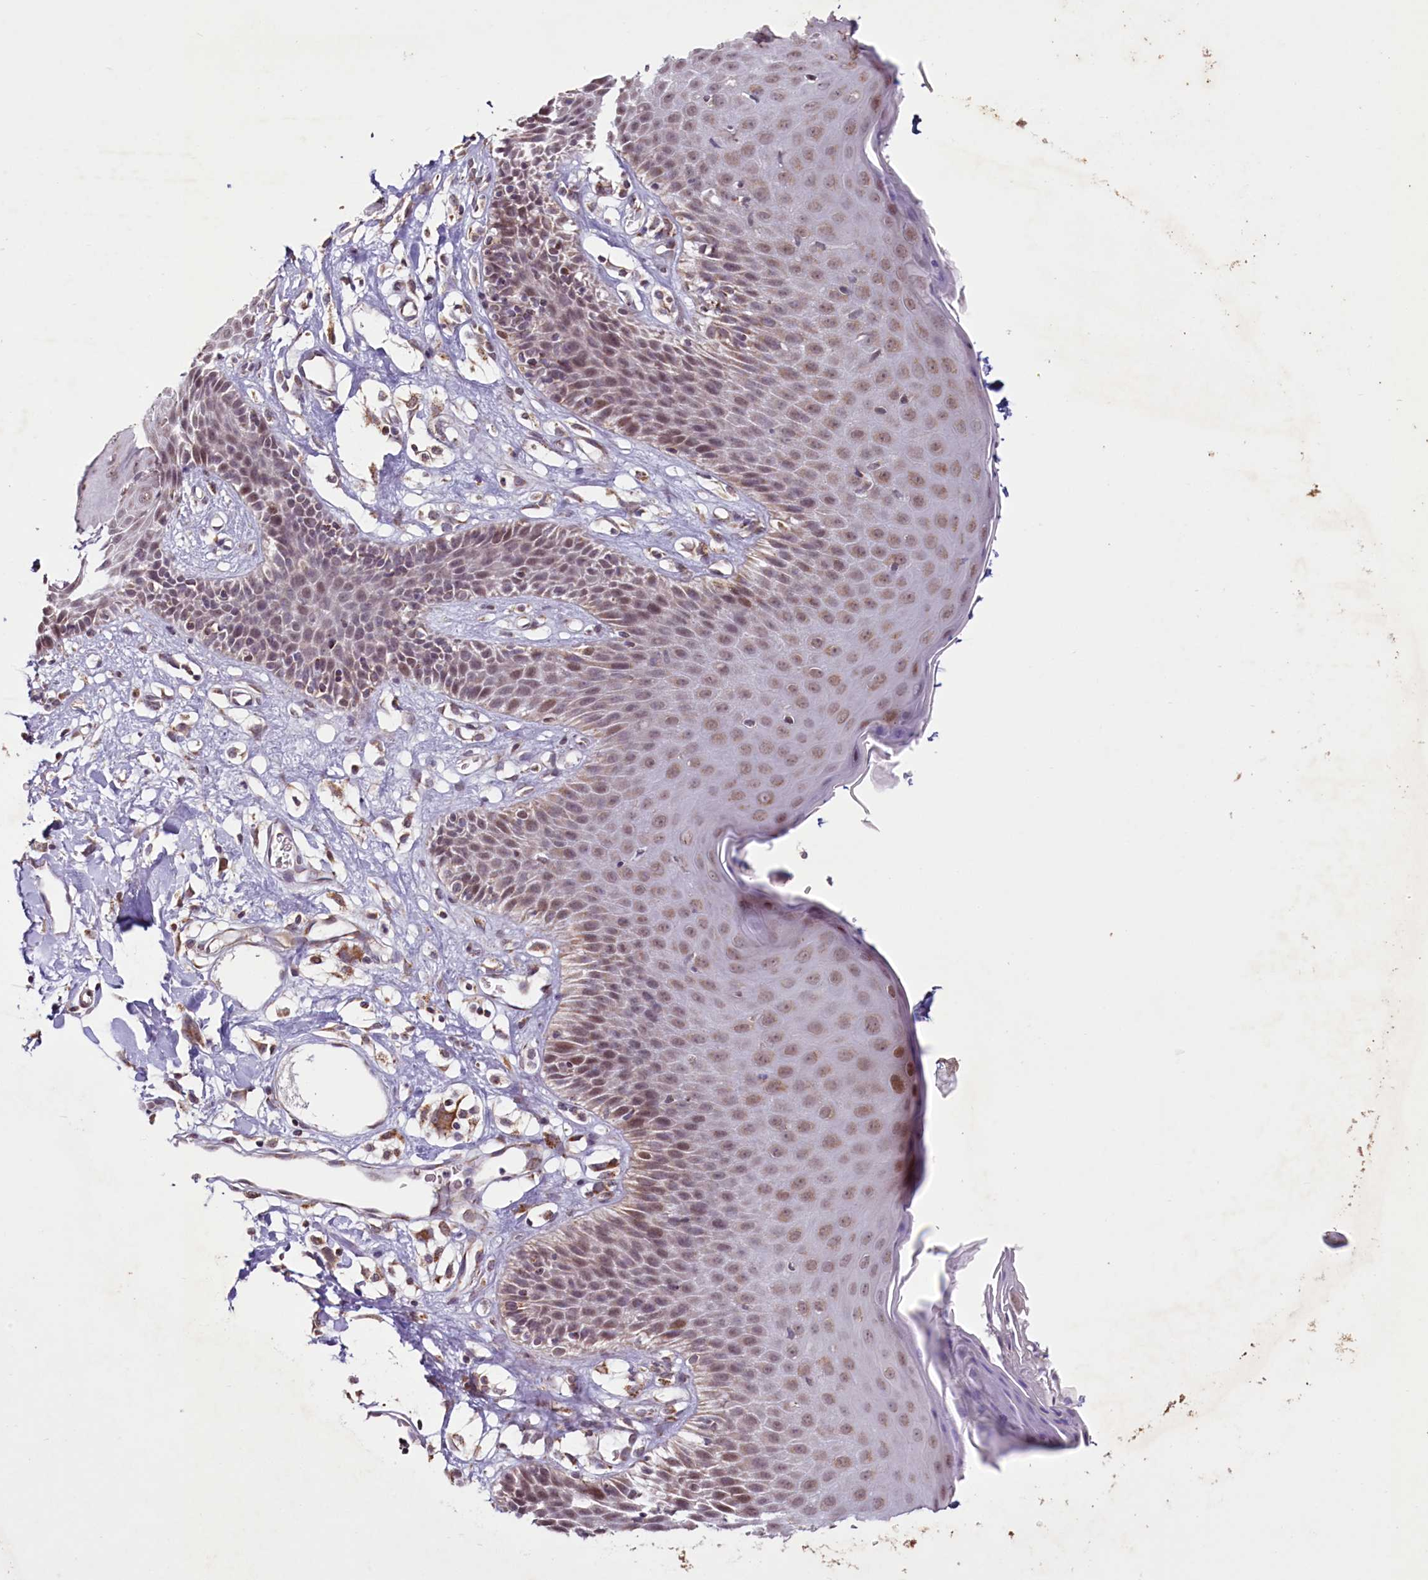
{"staining": {"intensity": "moderate", "quantity": "25%-75%", "location": "cytoplasmic/membranous,nuclear"}, "tissue": "skin", "cell_type": "Epidermal cells", "image_type": "normal", "snomed": [{"axis": "morphology", "description": "Normal tissue, NOS"}, {"axis": "topography", "description": "Vulva"}], "caption": "Immunohistochemistry (IHC) micrograph of unremarkable skin stained for a protein (brown), which reveals medium levels of moderate cytoplasmic/membranous,nuclear positivity in about 25%-75% of epidermal cells.", "gene": "PDE6D", "patient": {"sex": "female", "age": 68}}